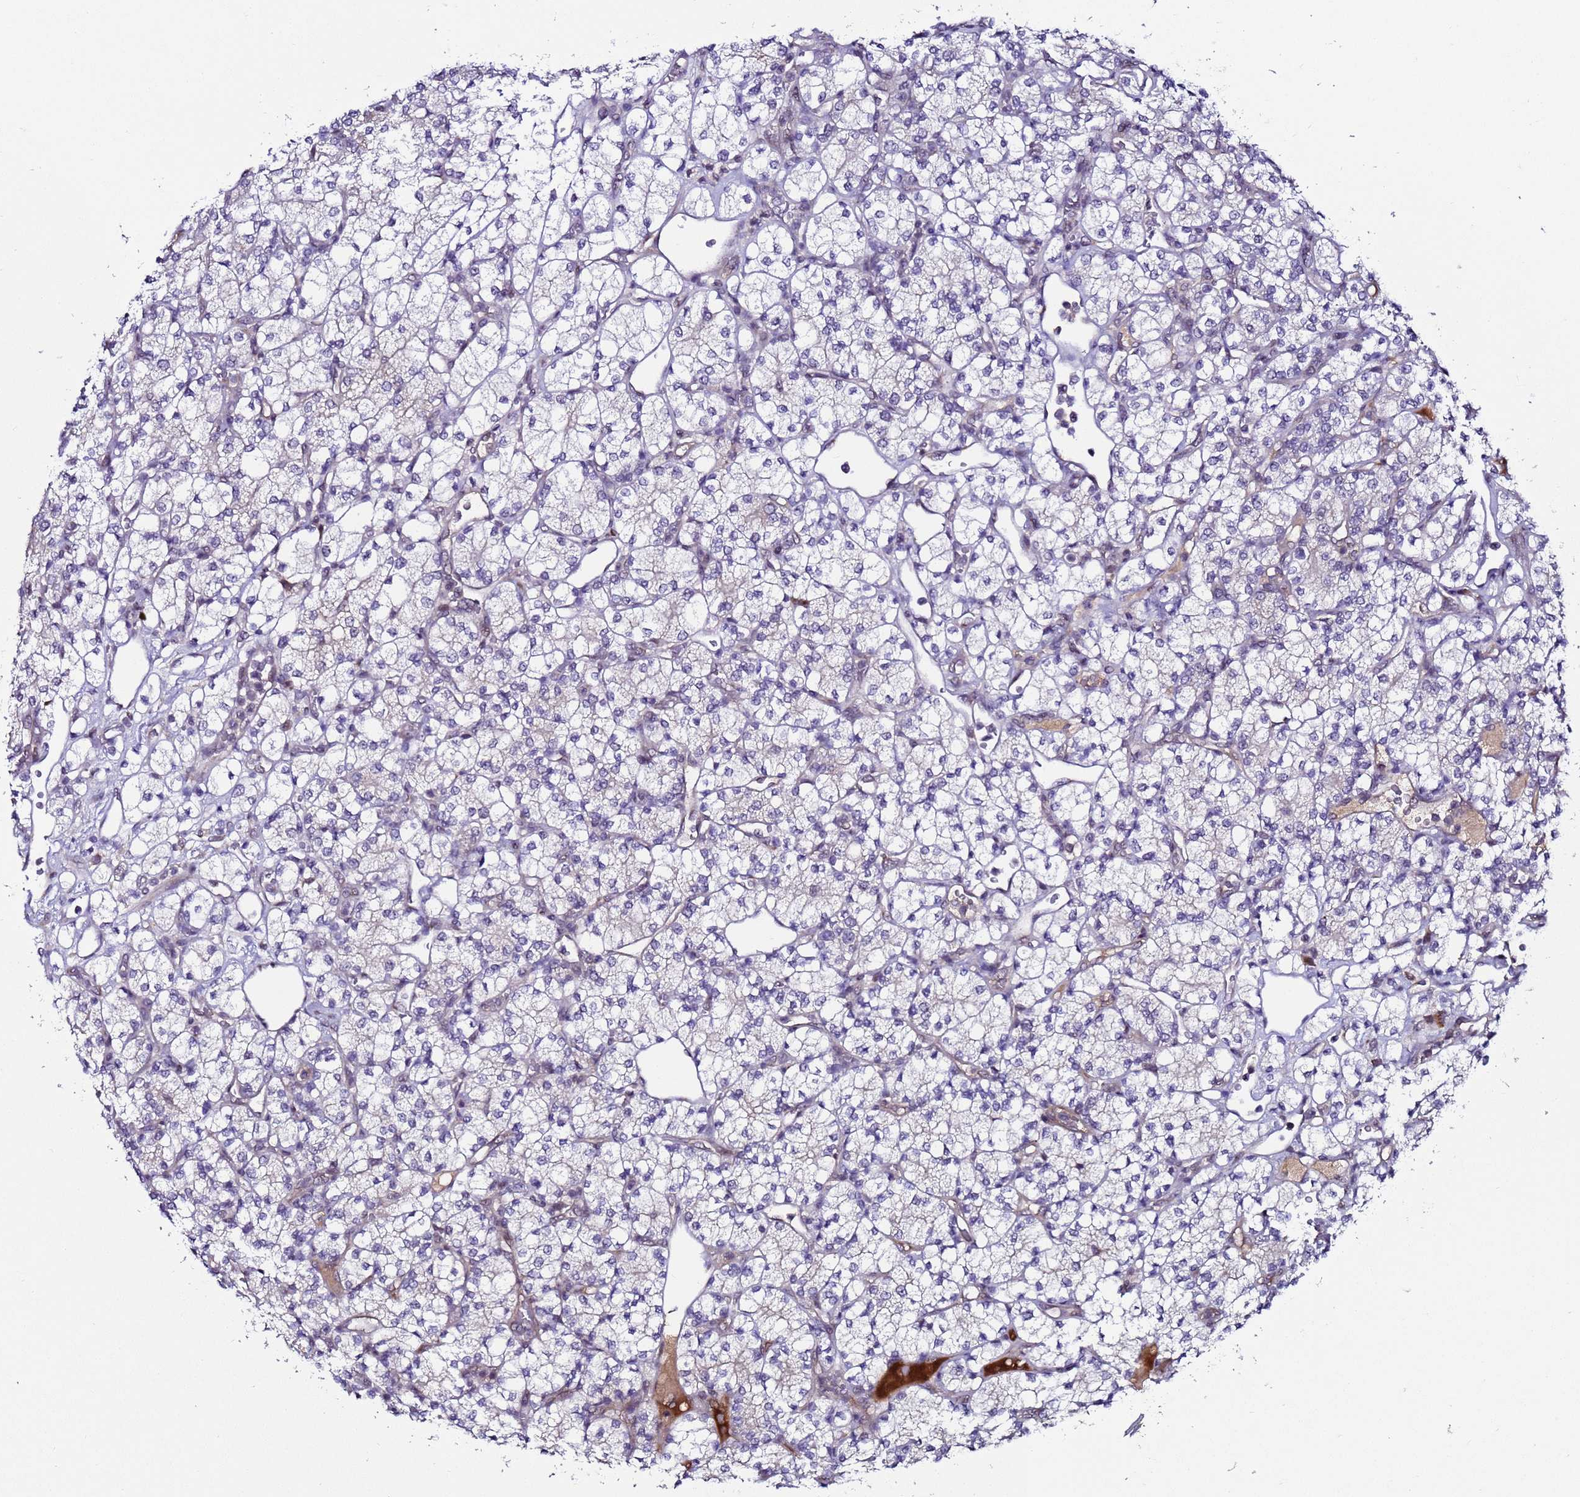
{"staining": {"intensity": "negative", "quantity": "none", "location": "none"}, "tissue": "renal cancer", "cell_type": "Tumor cells", "image_type": "cancer", "snomed": [{"axis": "morphology", "description": "Adenocarcinoma, NOS"}, {"axis": "topography", "description": "Kidney"}], "caption": "Protein analysis of renal cancer (adenocarcinoma) demonstrates no significant staining in tumor cells. (DAB immunohistochemistry (IHC), high magnification).", "gene": "C19orf47", "patient": {"sex": "male", "age": 77}}